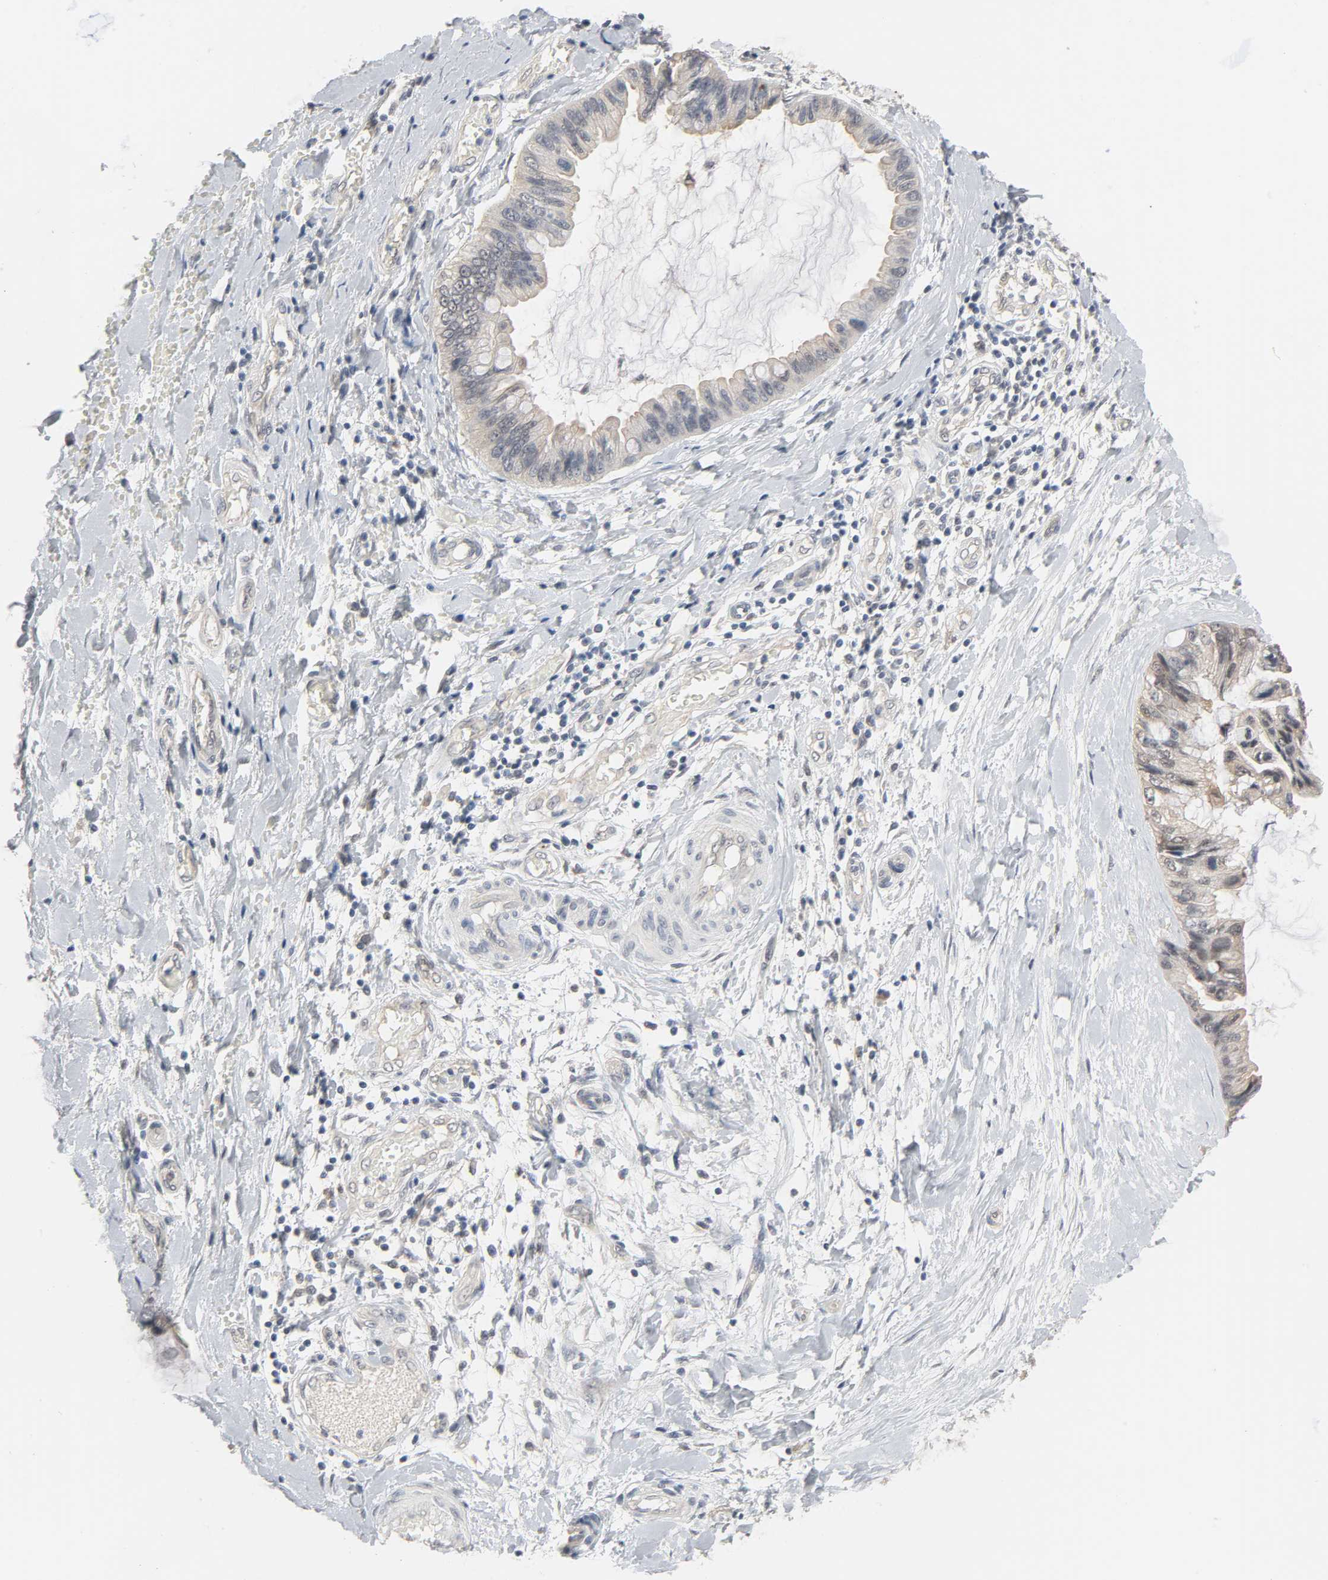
{"staining": {"intensity": "weak", "quantity": "25%-75%", "location": "cytoplasmic/membranous"}, "tissue": "ovarian cancer", "cell_type": "Tumor cells", "image_type": "cancer", "snomed": [{"axis": "morphology", "description": "Cystadenocarcinoma, mucinous, NOS"}, {"axis": "topography", "description": "Ovary"}], "caption": "IHC (DAB (3,3'-diaminobenzidine)) staining of ovarian mucinous cystadenocarcinoma shows weak cytoplasmic/membranous protein expression in approximately 25%-75% of tumor cells. (DAB (3,3'-diaminobenzidine) IHC, brown staining for protein, blue staining for nuclei).", "gene": "ACSS2", "patient": {"sex": "female", "age": 39}}